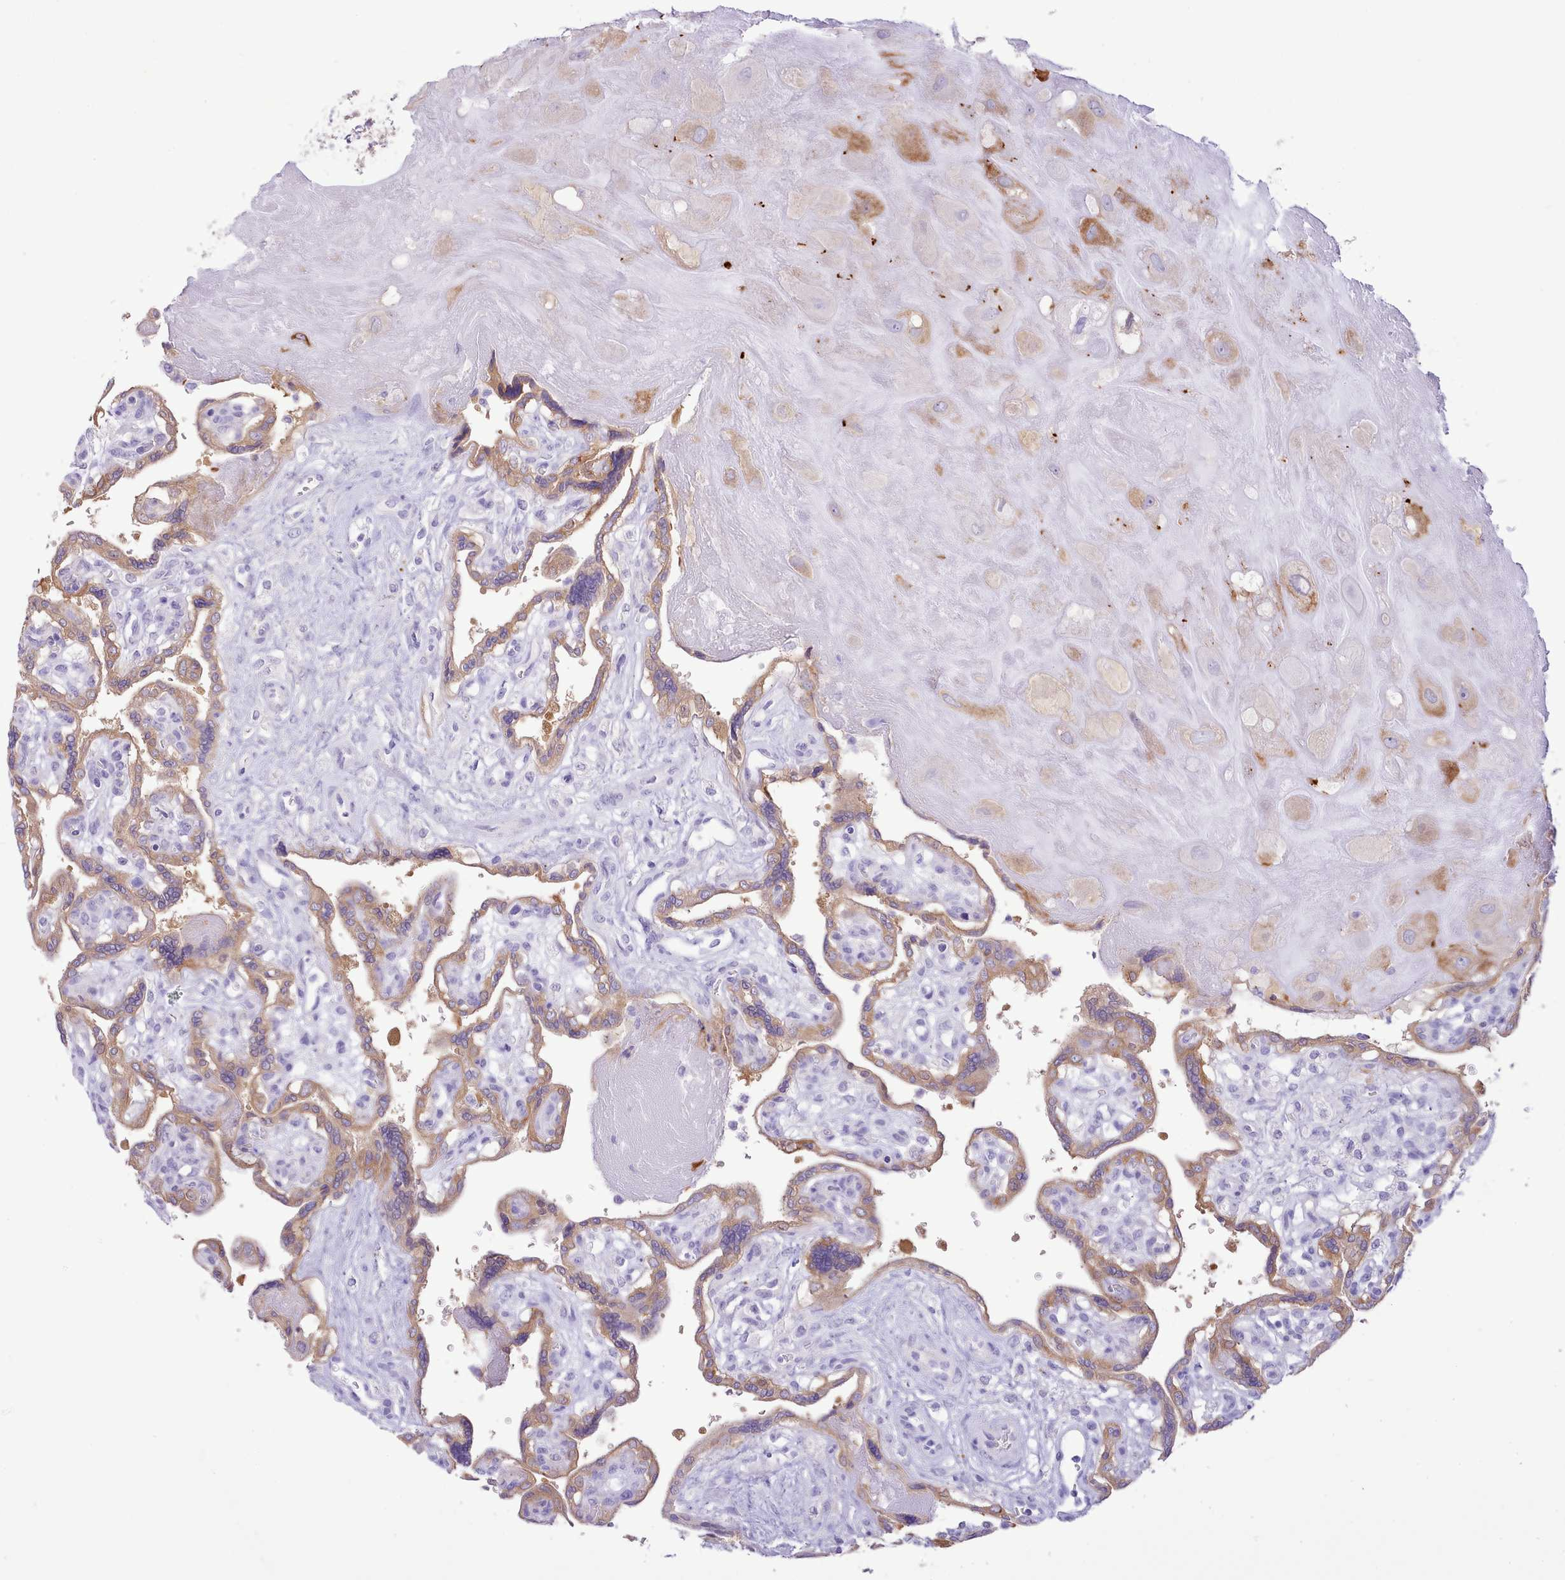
{"staining": {"intensity": "moderate", "quantity": "<25%", "location": "cytoplasmic/membranous"}, "tissue": "placenta", "cell_type": "Decidual cells", "image_type": "normal", "snomed": [{"axis": "morphology", "description": "Normal tissue, NOS"}, {"axis": "topography", "description": "Placenta"}], "caption": "Protein staining of unremarkable placenta reveals moderate cytoplasmic/membranous expression in approximately <25% of decidual cells. (DAB (3,3'-diaminobenzidine) IHC, brown staining for protein, blue staining for nuclei).", "gene": "MDFI", "patient": {"sex": "female", "age": 39}}